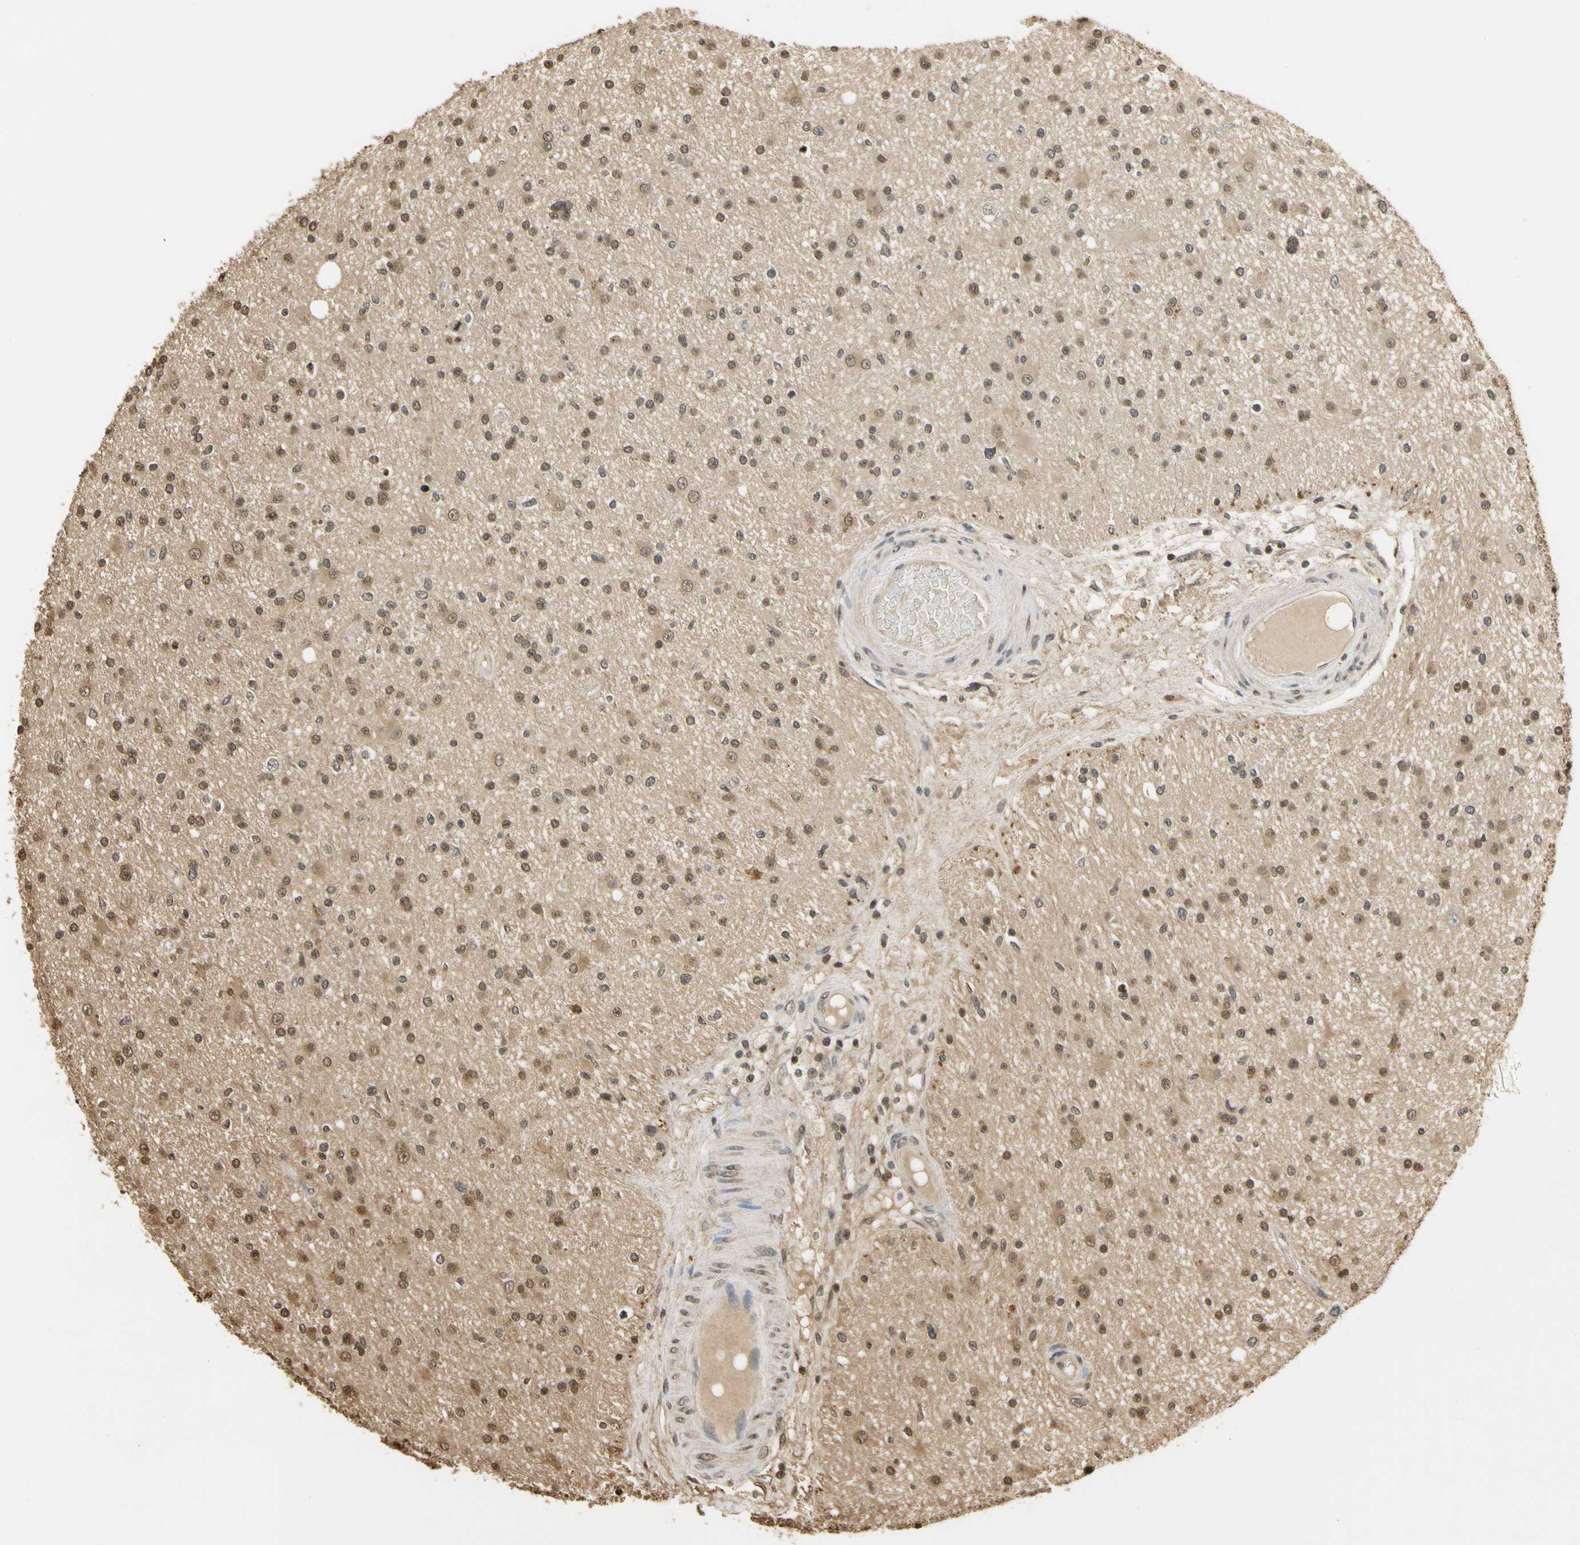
{"staining": {"intensity": "moderate", "quantity": ">75%", "location": "cytoplasmic/membranous,nuclear"}, "tissue": "glioma", "cell_type": "Tumor cells", "image_type": "cancer", "snomed": [{"axis": "morphology", "description": "Glioma, malignant, High grade"}, {"axis": "topography", "description": "Brain"}], "caption": "Malignant glioma (high-grade) stained with immunohistochemistry (IHC) shows moderate cytoplasmic/membranous and nuclear staining in about >75% of tumor cells. The staining is performed using DAB (3,3'-diaminobenzidine) brown chromogen to label protein expression. The nuclei are counter-stained blue using hematoxylin.", "gene": "SOD1", "patient": {"sex": "male", "age": 33}}